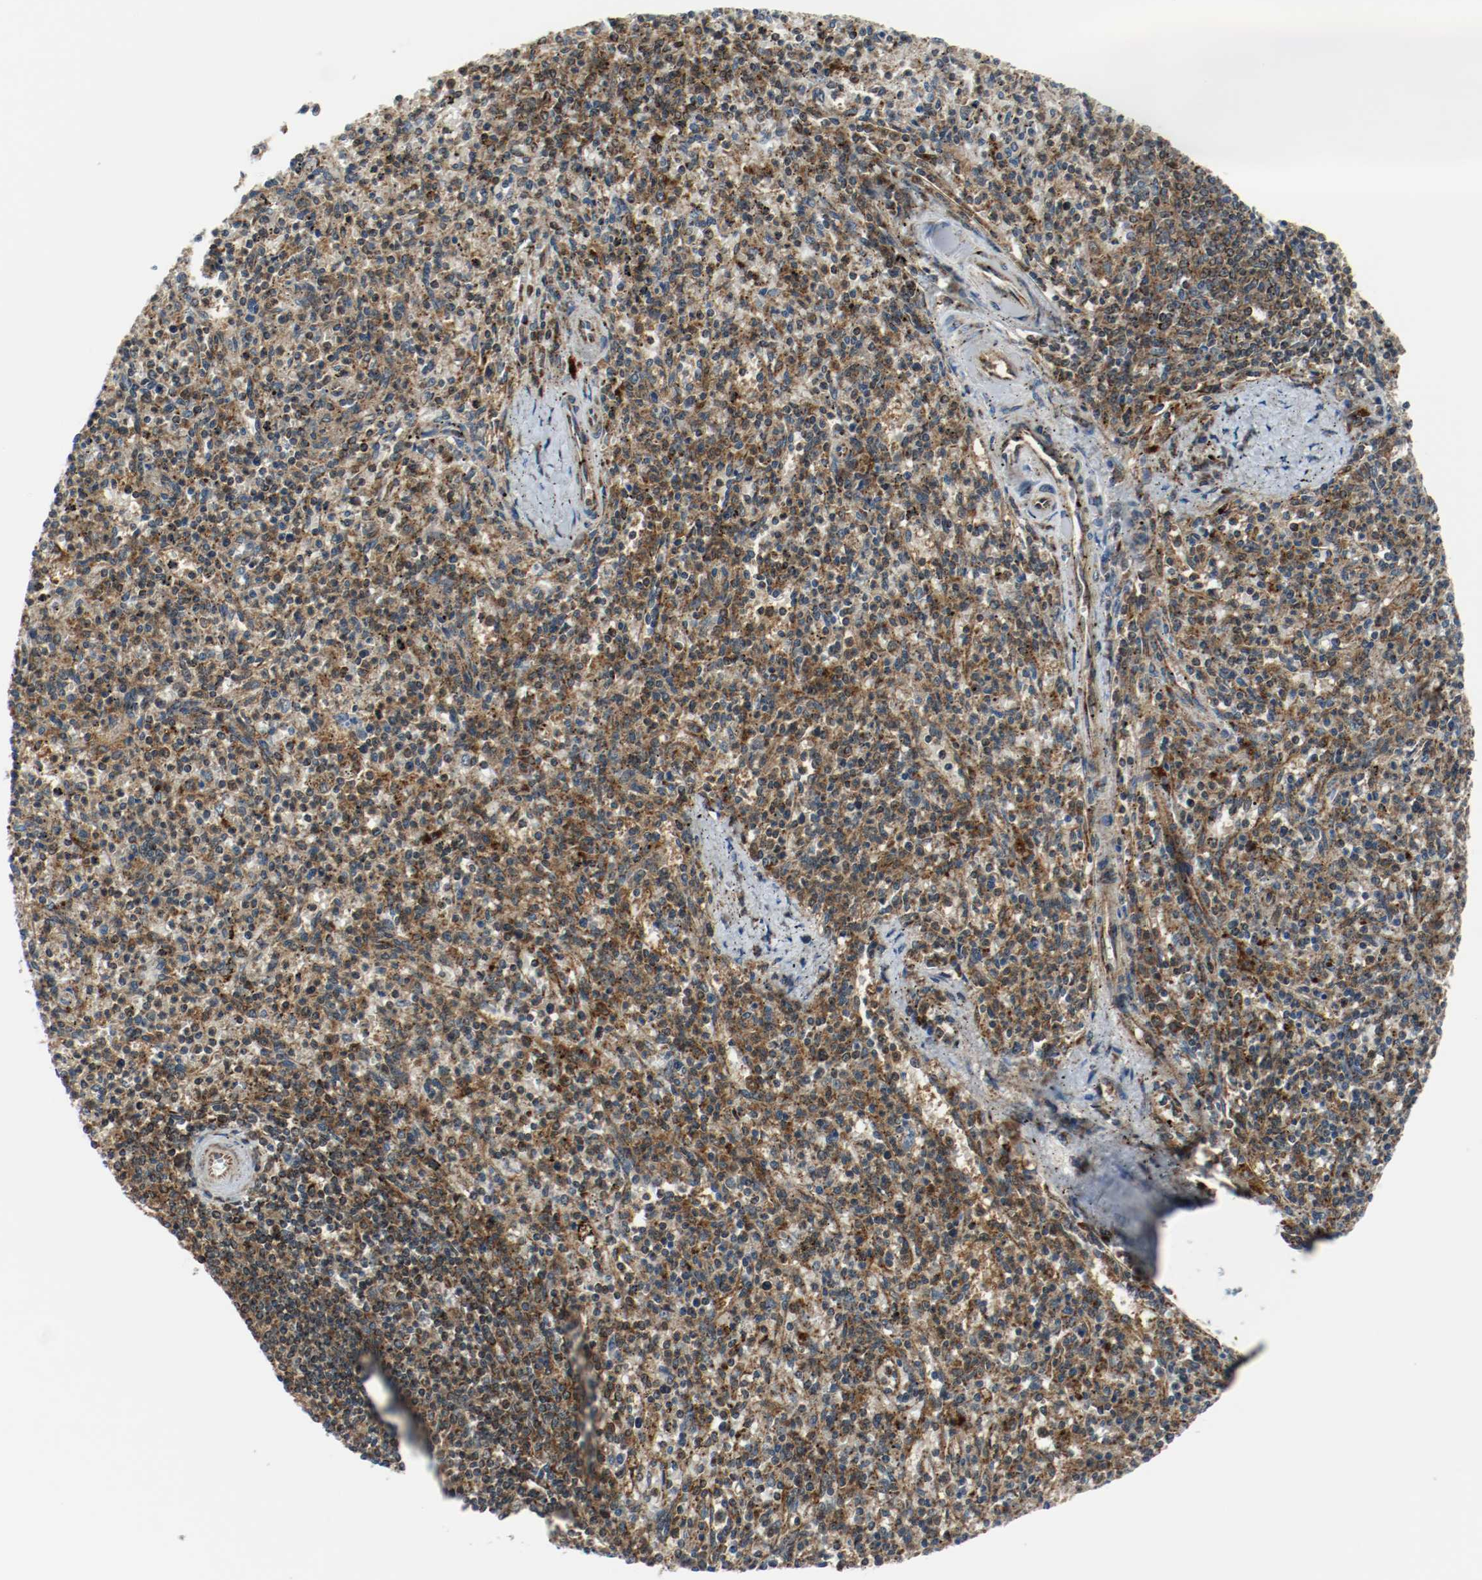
{"staining": {"intensity": "strong", "quantity": ">75%", "location": "cytoplasmic/membranous"}, "tissue": "spleen", "cell_type": "Cells in red pulp", "image_type": "normal", "snomed": [{"axis": "morphology", "description": "Normal tissue, NOS"}, {"axis": "topography", "description": "Spleen"}], "caption": "Immunohistochemistry (IHC) image of normal human spleen stained for a protein (brown), which demonstrates high levels of strong cytoplasmic/membranous expression in about >75% of cells in red pulp.", "gene": "TXNRD1", "patient": {"sex": "male", "age": 72}}